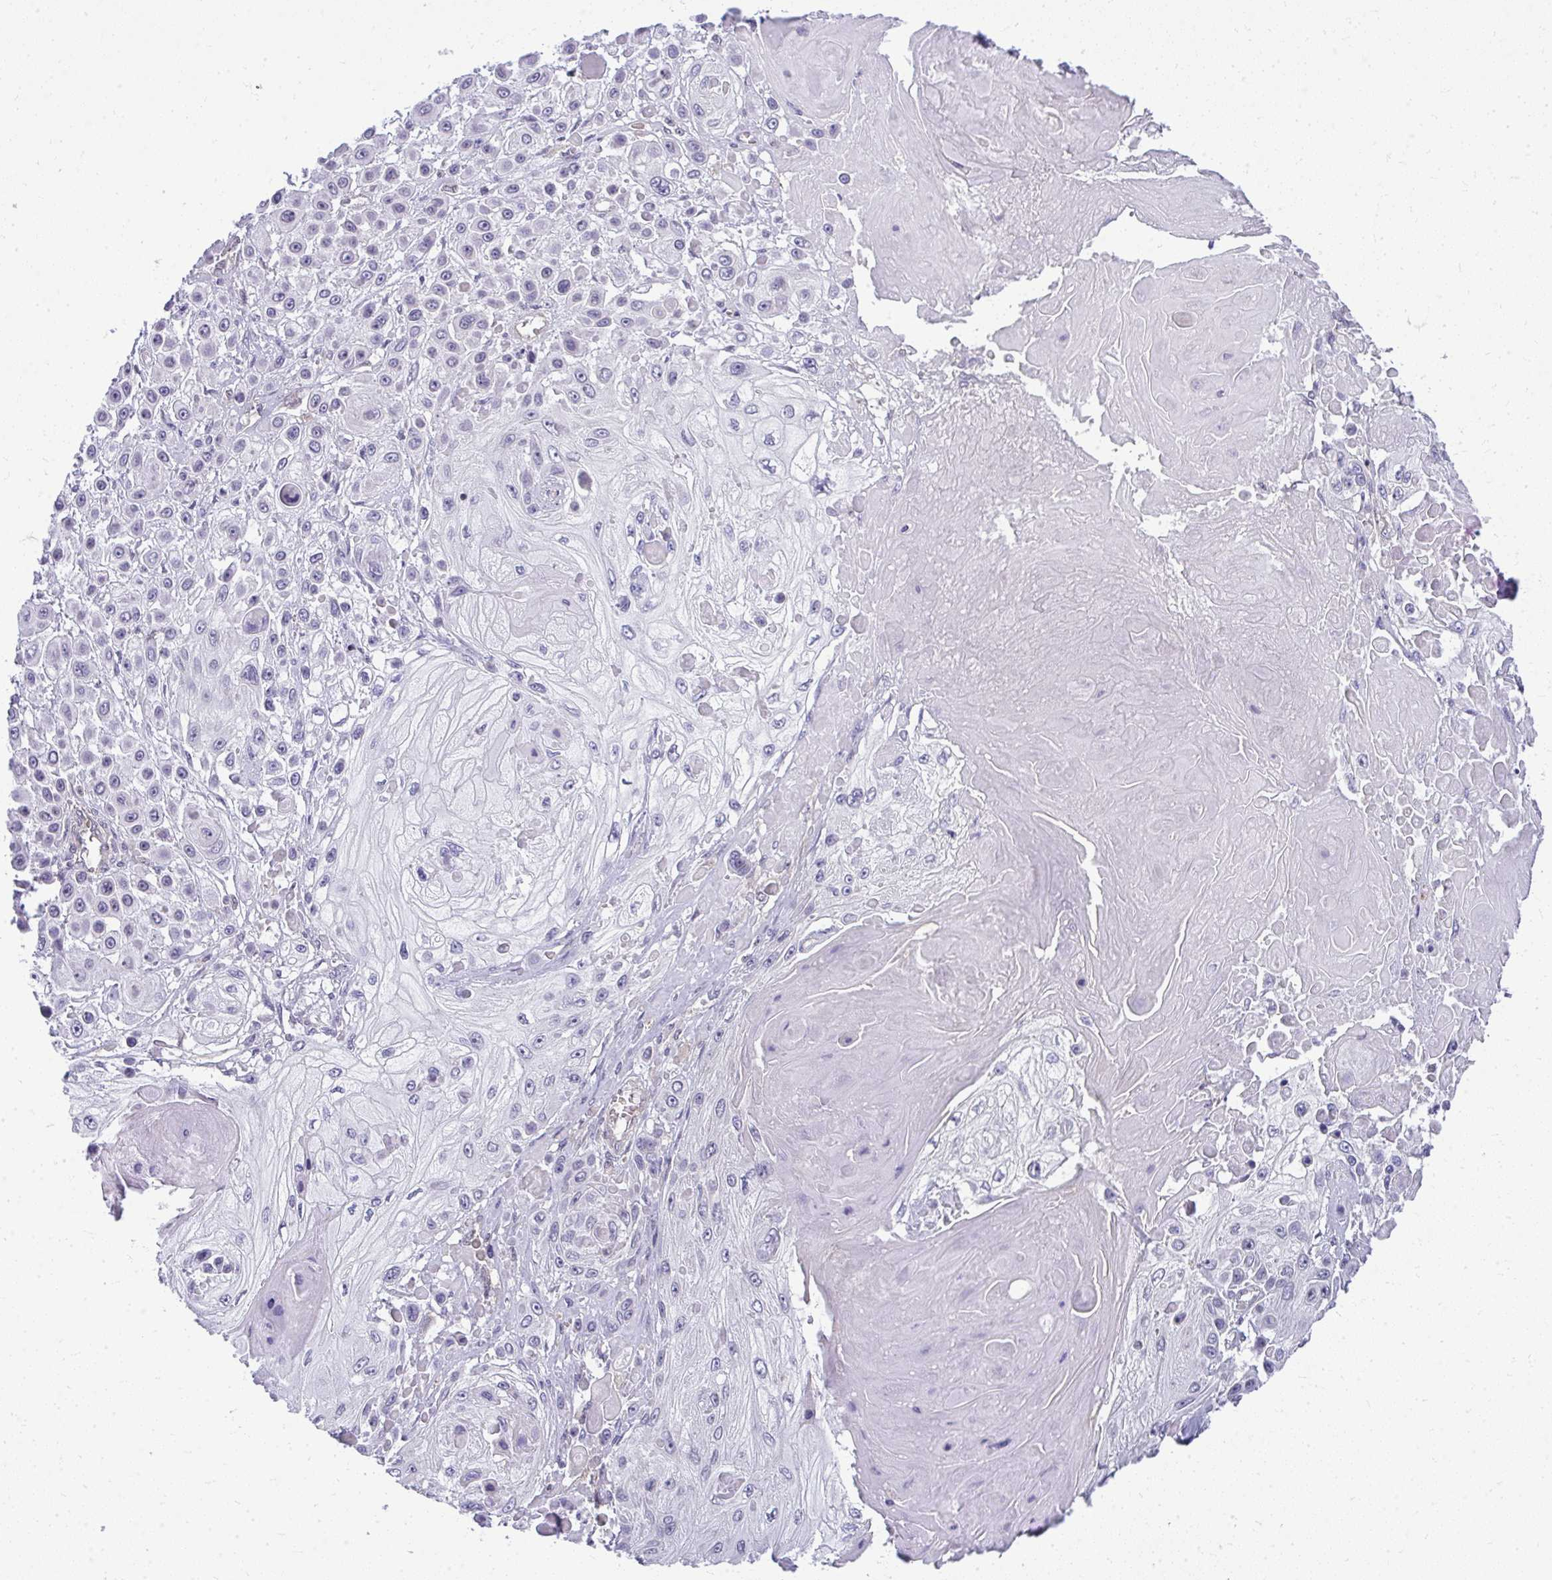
{"staining": {"intensity": "negative", "quantity": "none", "location": "none"}, "tissue": "skin cancer", "cell_type": "Tumor cells", "image_type": "cancer", "snomed": [{"axis": "morphology", "description": "Squamous cell carcinoma, NOS"}, {"axis": "topography", "description": "Skin"}], "caption": "Skin cancer was stained to show a protein in brown. There is no significant positivity in tumor cells.", "gene": "HDHD2", "patient": {"sex": "male", "age": 67}}